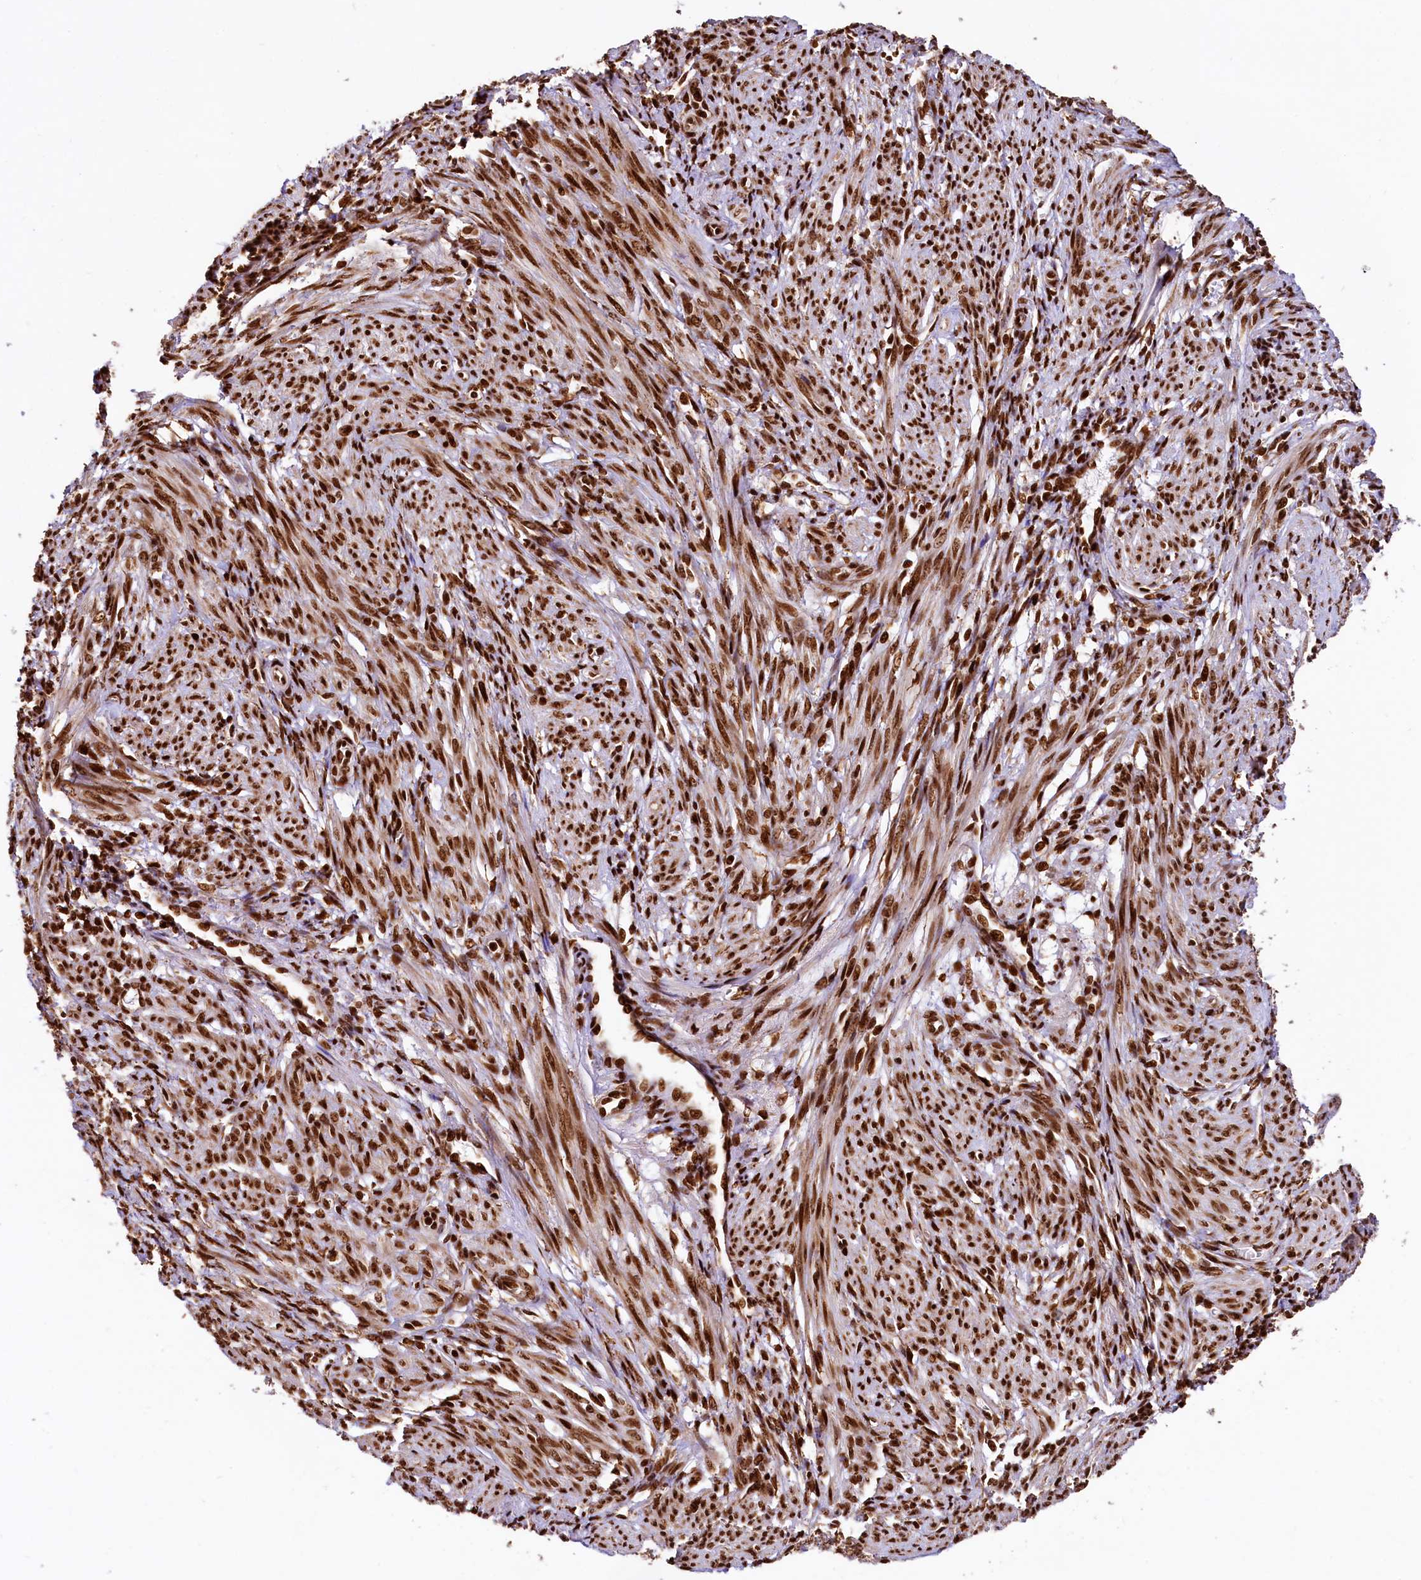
{"staining": {"intensity": "strong", "quantity": ">75%", "location": "nuclear"}, "tissue": "smooth muscle", "cell_type": "Smooth muscle cells", "image_type": "normal", "snomed": [{"axis": "morphology", "description": "Normal tissue, NOS"}, {"axis": "topography", "description": "Smooth muscle"}], "caption": "This histopathology image shows IHC staining of normal human smooth muscle, with high strong nuclear staining in about >75% of smooth muscle cells.", "gene": "PDS5B", "patient": {"sex": "female", "age": 39}}